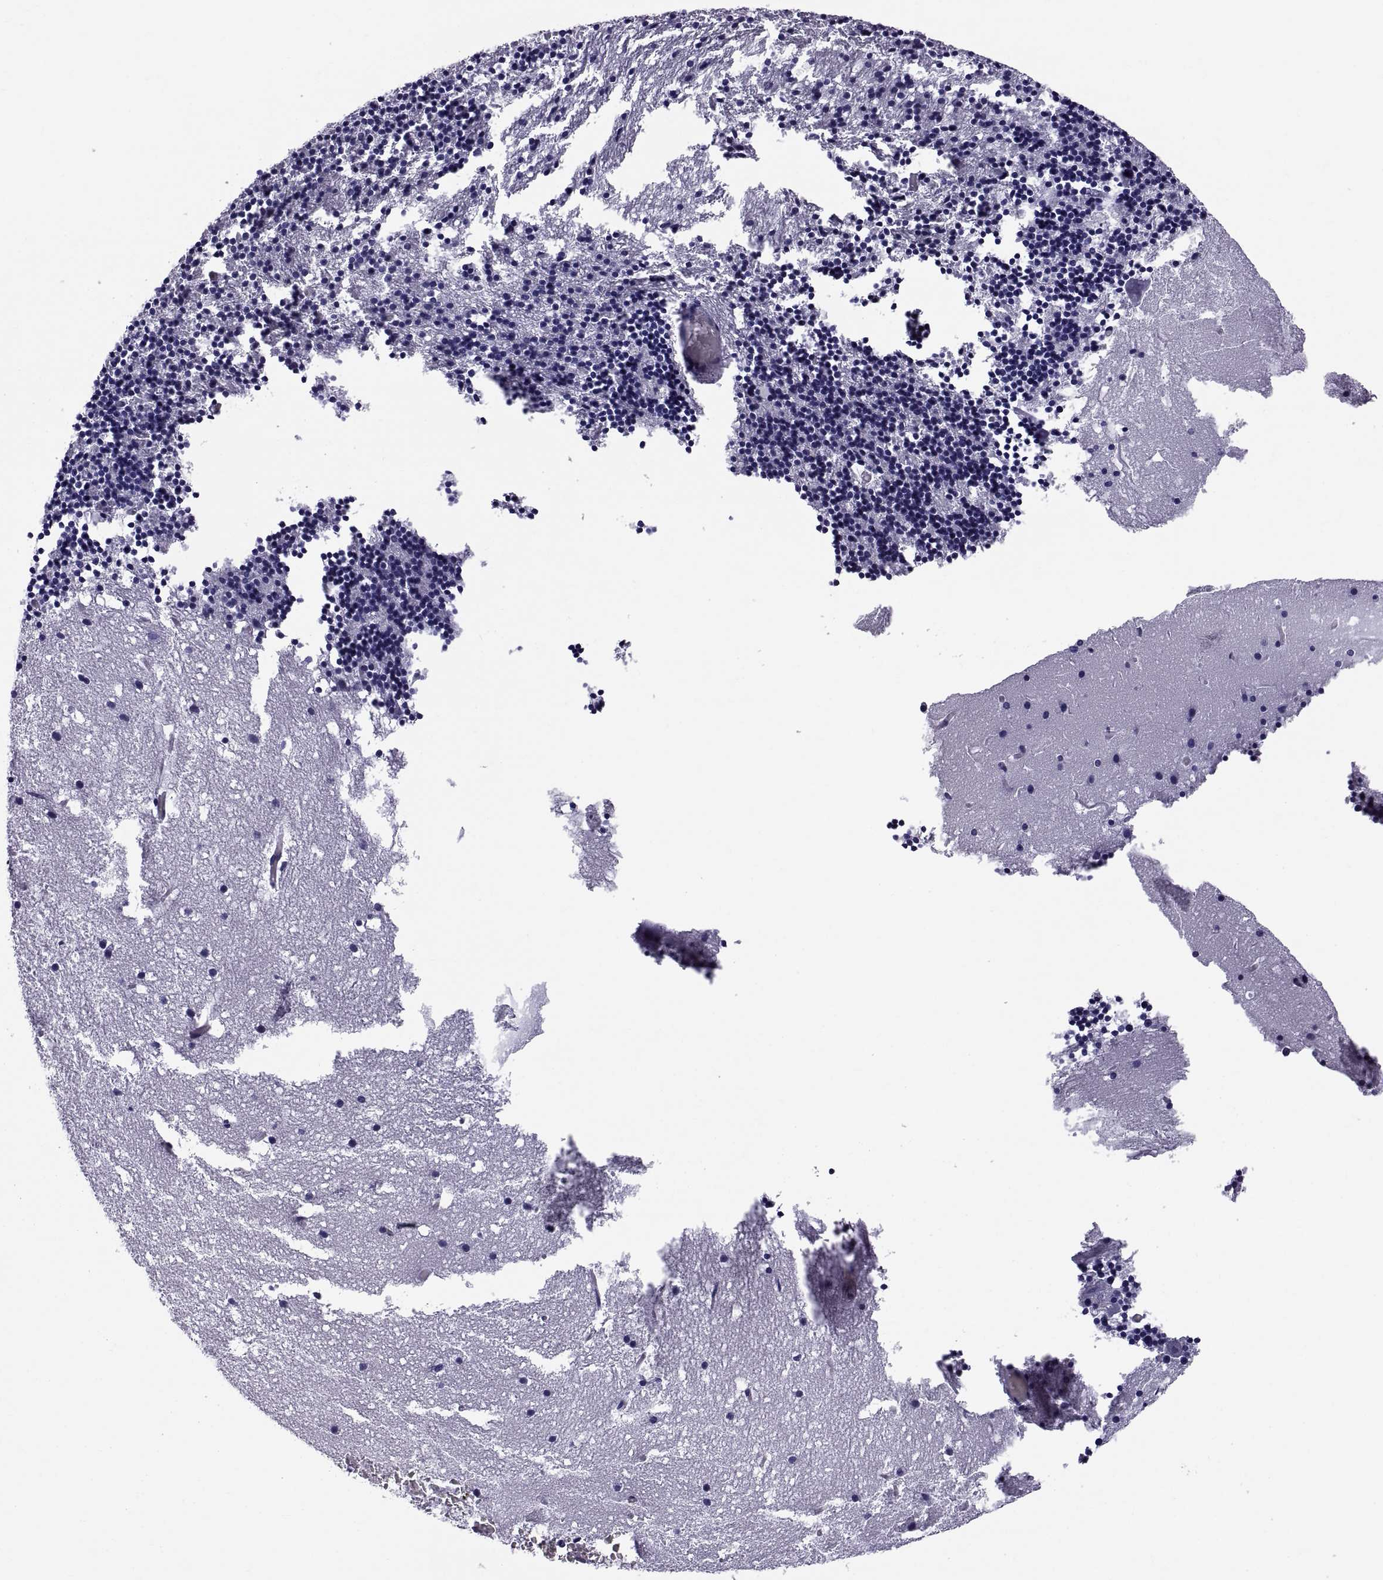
{"staining": {"intensity": "negative", "quantity": "none", "location": "none"}, "tissue": "cerebellum", "cell_type": "Cells in granular layer", "image_type": "normal", "snomed": [{"axis": "morphology", "description": "Normal tissue, NOS"}, {"axis": "topography", "description": "Cerebellum"}], "caption": "A high-resolution photomicrograph shows immunohistochemistry (IHC) staining of benign cerebellum, which demonstrates no significant staining in cells in granular layer.", "gene": "RNASE12", "patient": {"sex": "male", "age": 37}}